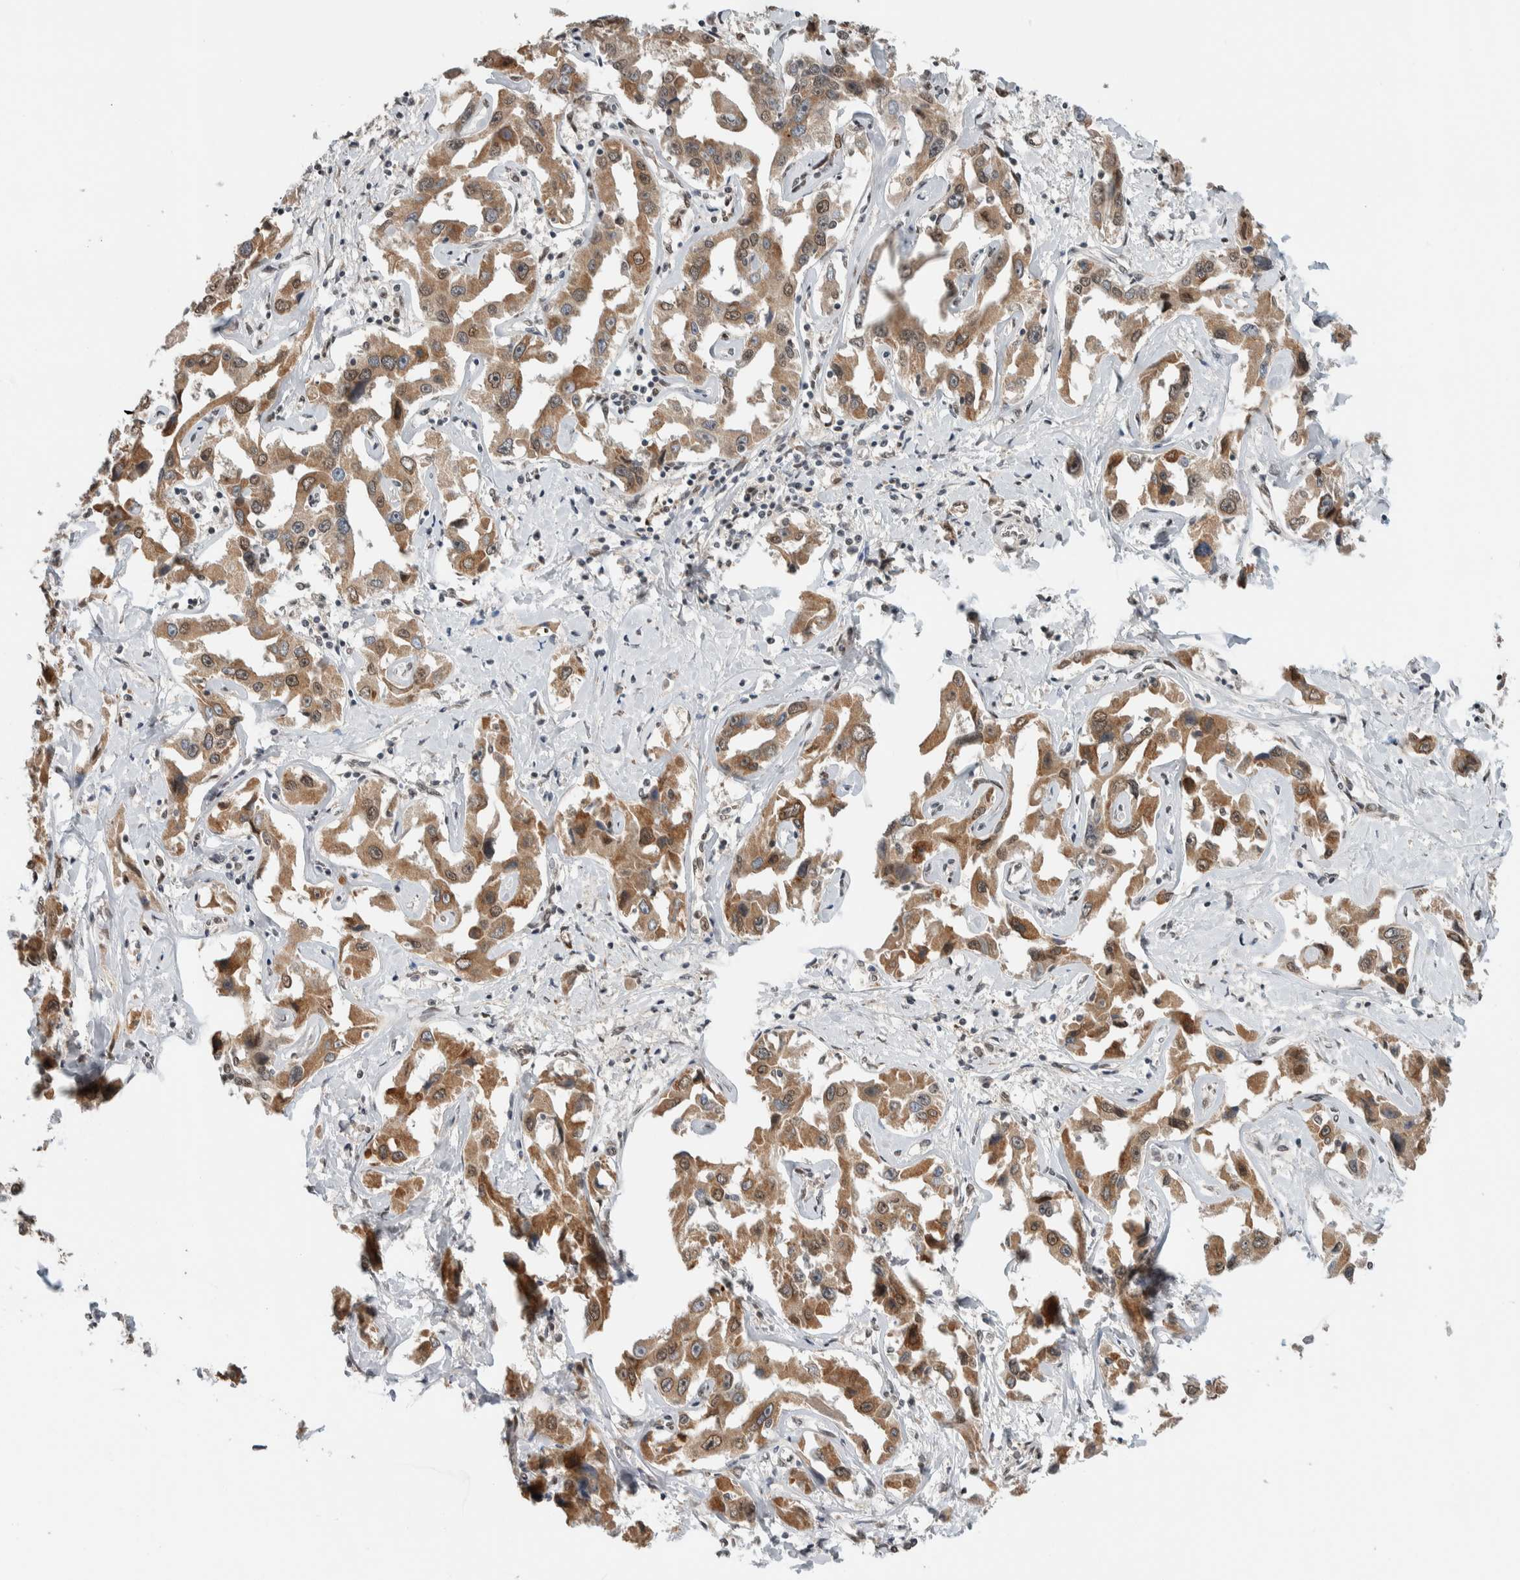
{"staining": {"intensity": "moderate", "quantity": ">75%", "location": "cytoplasmic/membranous"}, "tissue": "liver cancer", "cell_type": "Tumor cells", "image_type": "cancer", "snomed": [{"axis": "morphology", "description": "Cholangiocarcinoma"}, {"axis": "topography", "description": "Liver"}], "caption": "Immunohistochemical staining of liver cancer demonstrates moderate cytoplasmic/membranous protein positivity in approximately >75% of tumor cells.", "gene": "TNRC18", "patient": {"sex": "male", "age": 59}}